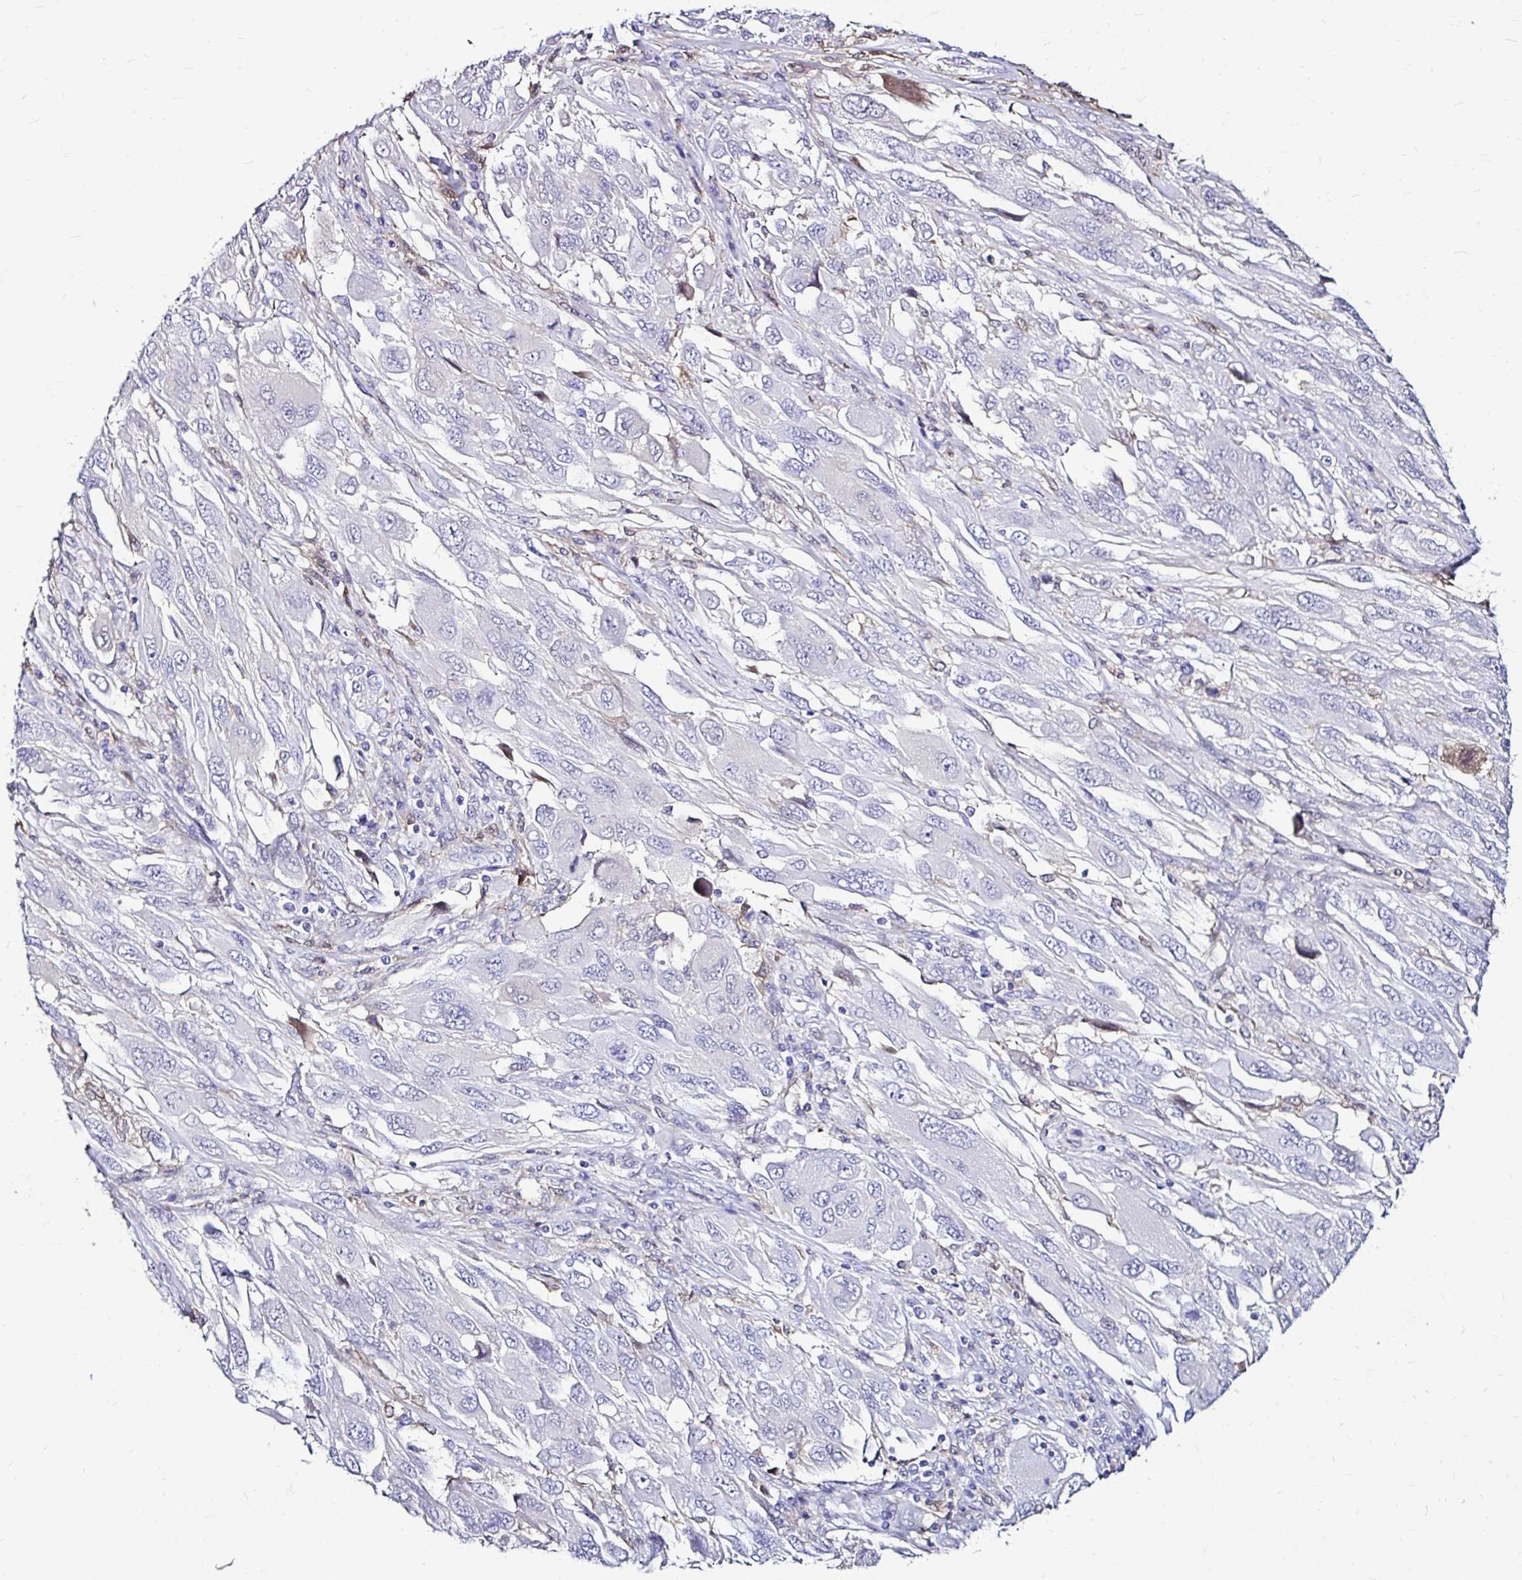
{"staining": {"intensity": "negative", "quantity": "none", "location": "none"}, "tissue": "melanoma", "cell_type": "Tumor cells", "image_type": "cancer", "snomed": [{"axis": "morphology", "description": "Malignant melanoma, NOS"}, {"axis": "topography", "description": "Skin"}], "caption": "Immunohistochemical staining of melanoma exhibits no significant expression in tumor cells.", "gene": "IDH1", "patient": {"sex": "female", "age": 91}}